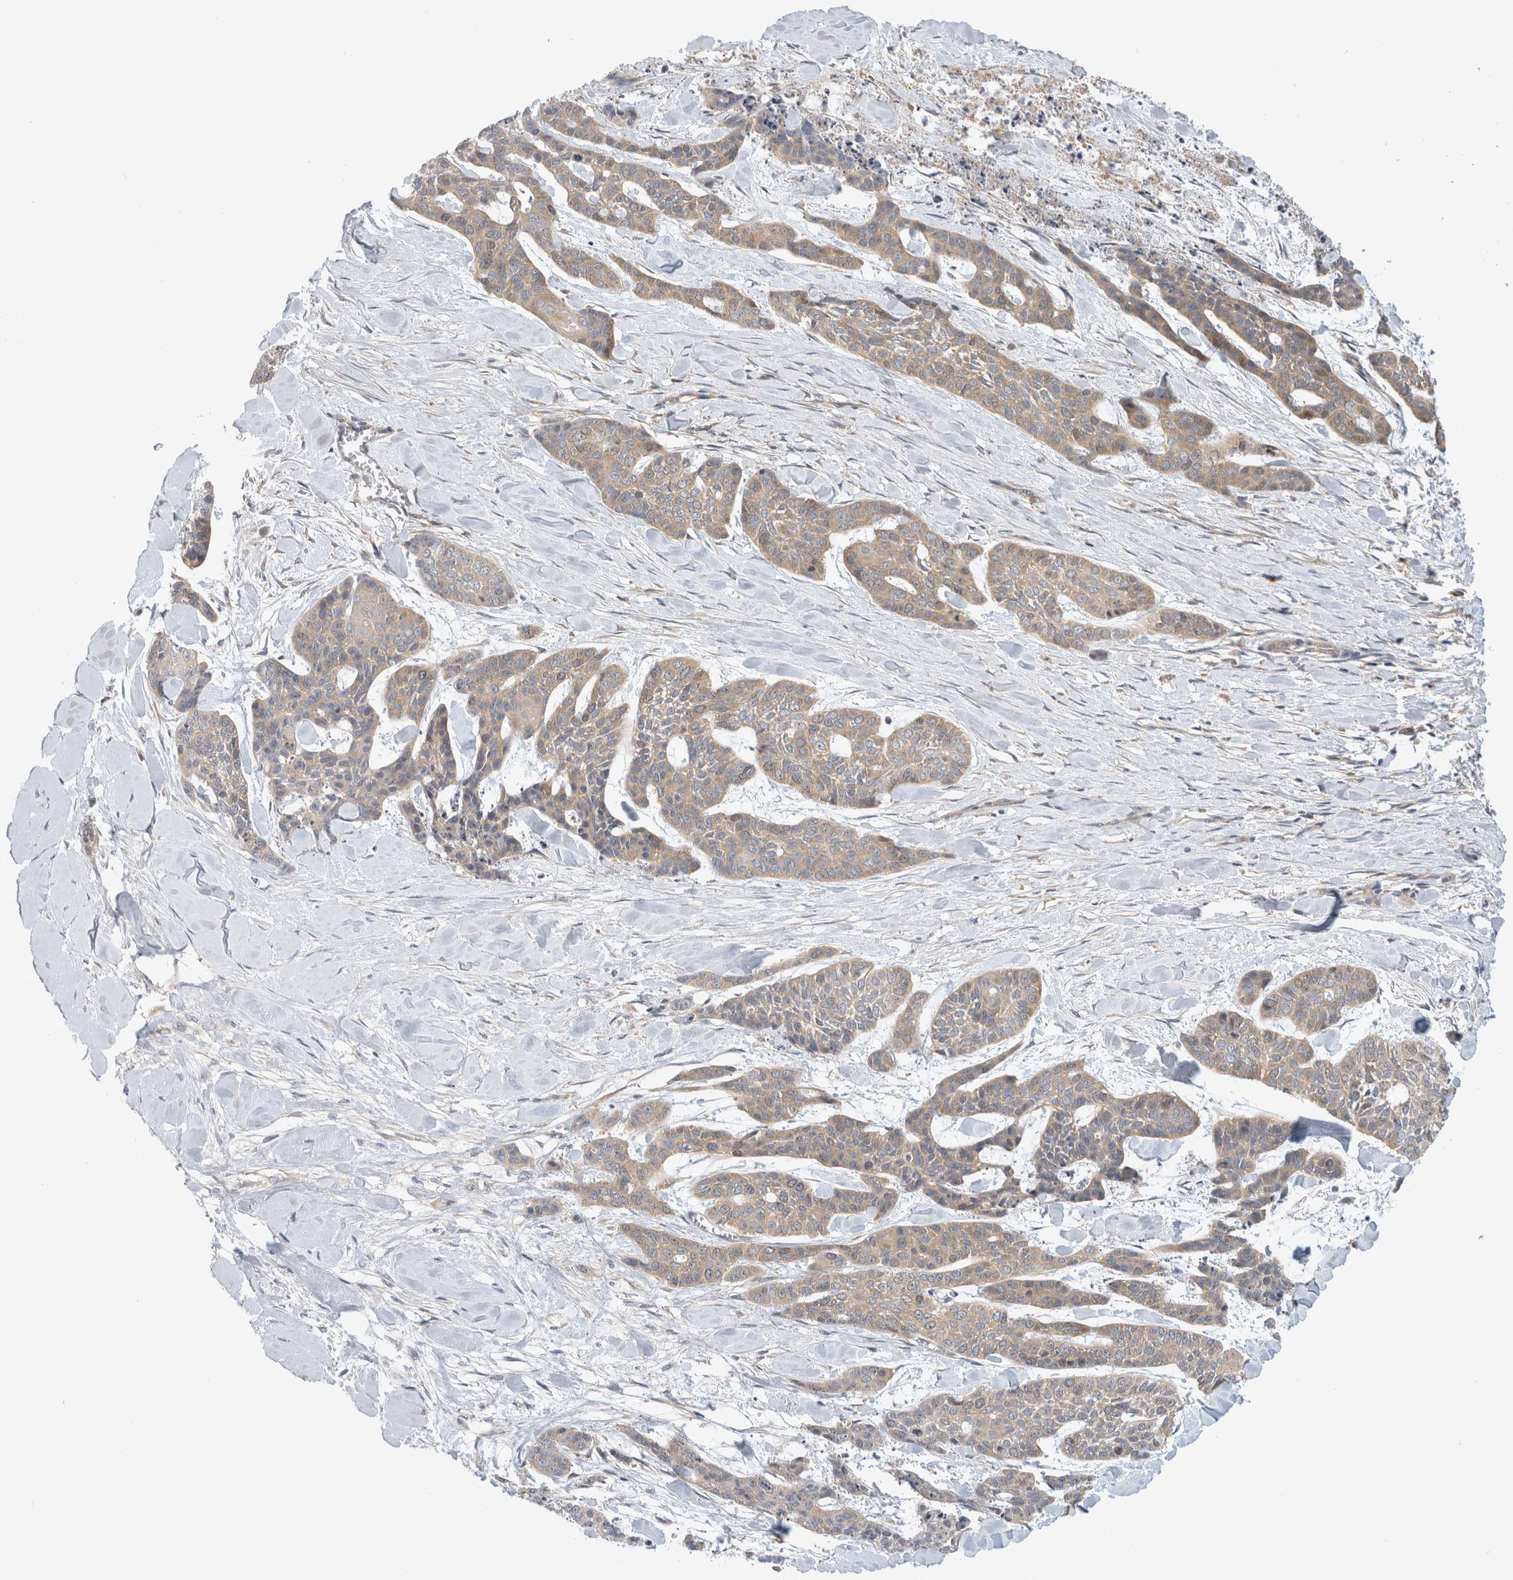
{"staining": {"intensity": "weak", "quantity": ">75%", "location": "cytoplasmic/membranous"}, "tissue": "skin cancer", "cell_type": "Tumor cells", "image_type": "cancer", "snomed": [{"axis": "morphology", "description": "Basal cell carcinoma"}, {"axis": "topography", "description": "Skin"}], "caption": "Human skin cancer stained for a protein (brown) displays weak cytoplasmic/membranous positive staining in approximately >75% of tumor cells.", "gene": "CDCA7L", "patient": {"sex": "female", "age": 64}}